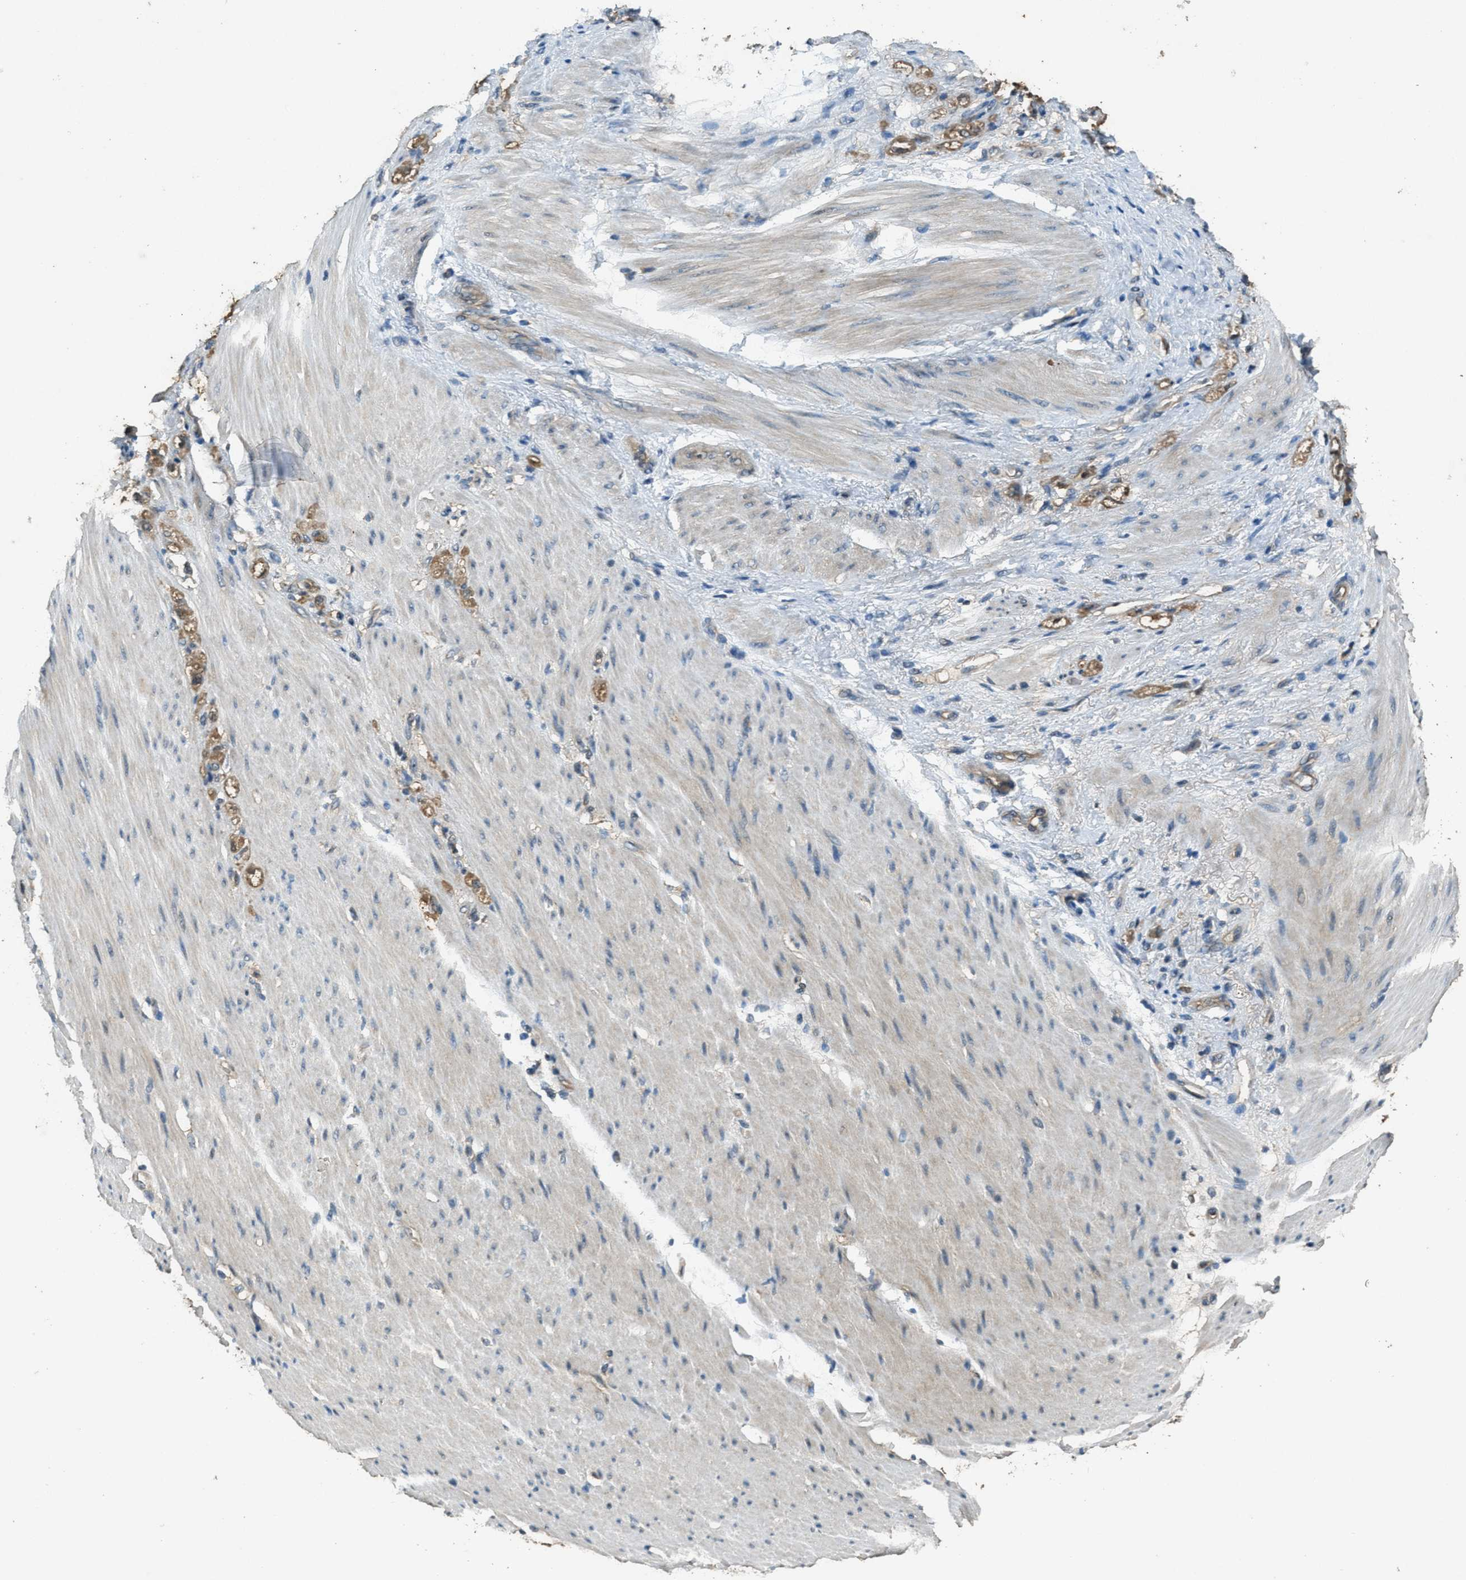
{"staining": {"intensity": "moderate", "quantity": ">75%", "location": "cytoplasmic/membranous"}, "tissue": "stomach cancer", "cell_type": "Tumor cells", "image_type": "cancer", "snomed": [{"axis": "morphology", "description": "Adenocarcinoma, NOS"}, {"axis": "topography", "description": "Stomach"}], "caption": "A medium amount of moderate cytoplasmic/membranous expression is identified in about >75% of tumor cells in stomach adenocarcinoma tissue.", "gene": "DUSP6", "patient": {"sex": "male", "age": 82}}